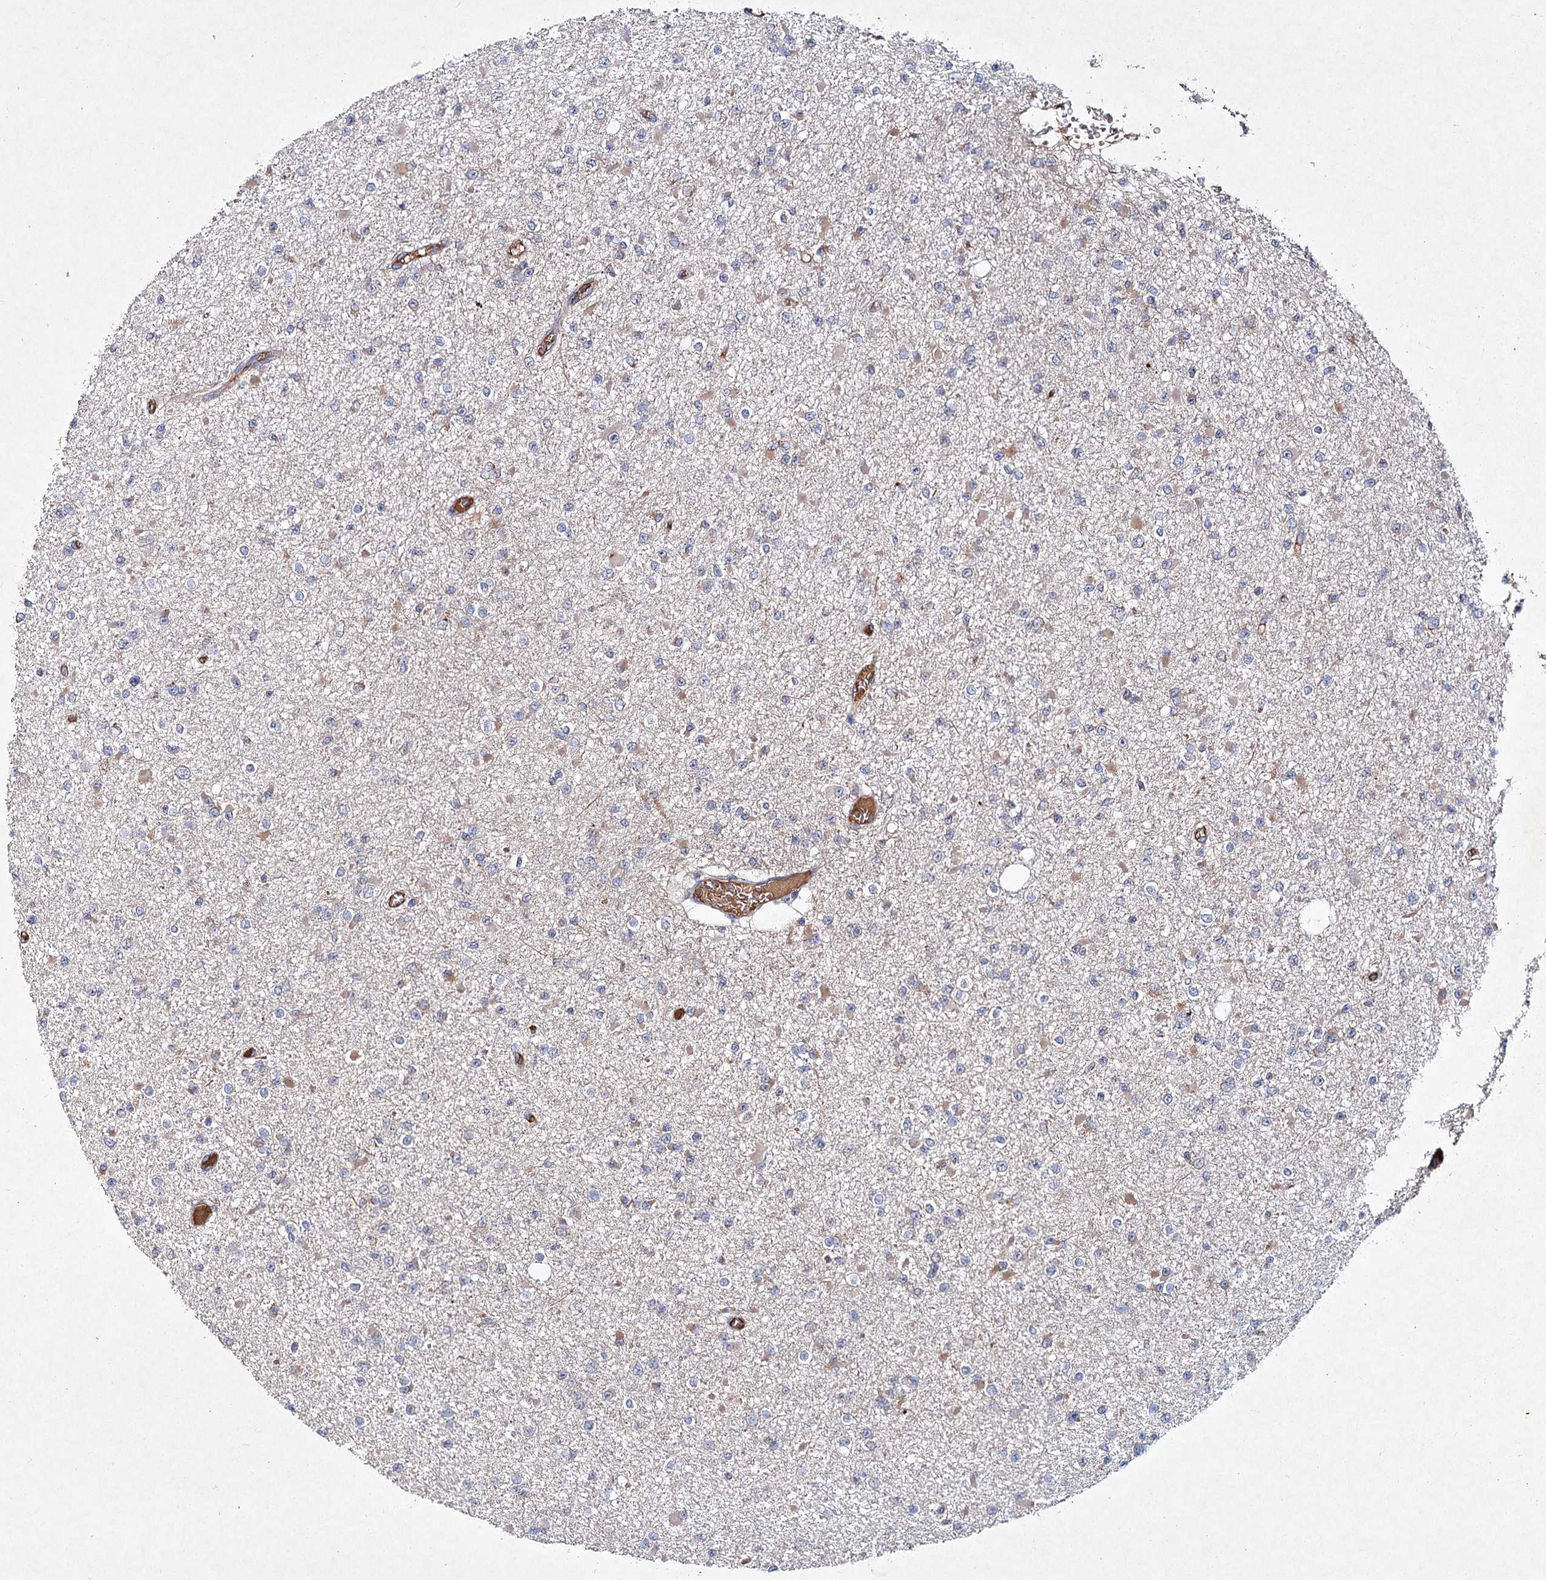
{"staining": {"intensity": "negative", "quantity": "none", "location": "none"}, "tissue": "glioma", "cell_type": "Tumor cells", "image_type": "cancer", "snomed": [{"axis": "morphology", "description": "Glioma, malignant, Low grade"}, {"axis": "topography", "description": "Brain"}], "caption": "This is an immunohistochemistry (IHC) micrograph of human malignant low-grade glioma. There is no expression in tumor cells.", "gene": "MFN1", "patient": {"sex": "female", "age": 22}}